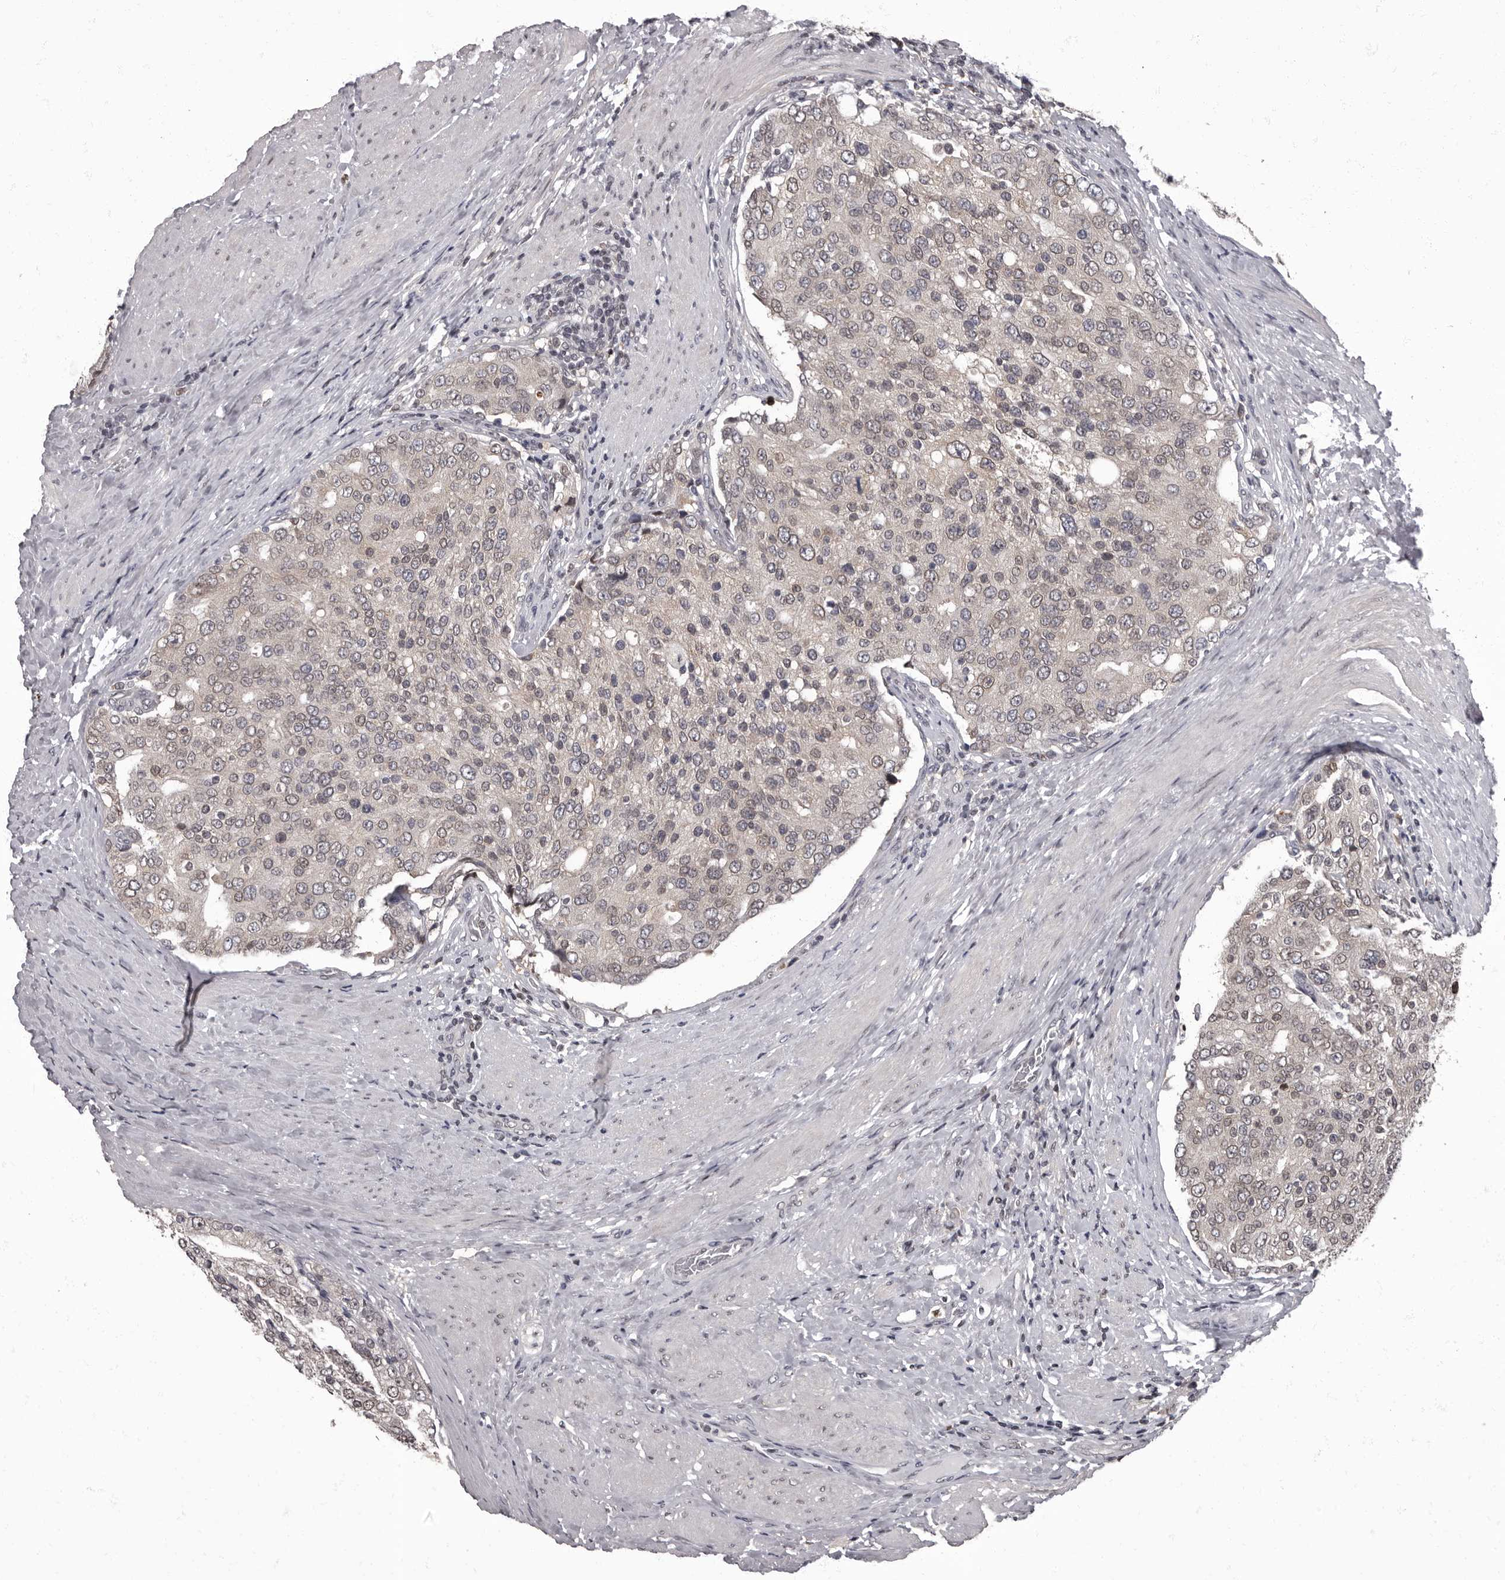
{"staining": {"intensity": "weak", "quantity": "25%-75%", "location": "nuclear"}, "tissue": "prostate cancer", "cell_type": "Tumor cells", "image_type": "cancer", "snomed": [{"axis": "morphology", "description": "Adenocarcinoma, High grade"}, {"axis": "topography", "description": "Prostate"}], "caption": "Immunohistochemistry (IHC) of prostate cancer (adenocarcinoma (high-grade)) shows low levels of weak nuclear expression in approximately 25%-75% of tumor cells.", "gene": "C1orf50", "patient": {"sex": "male", "age": 50}}